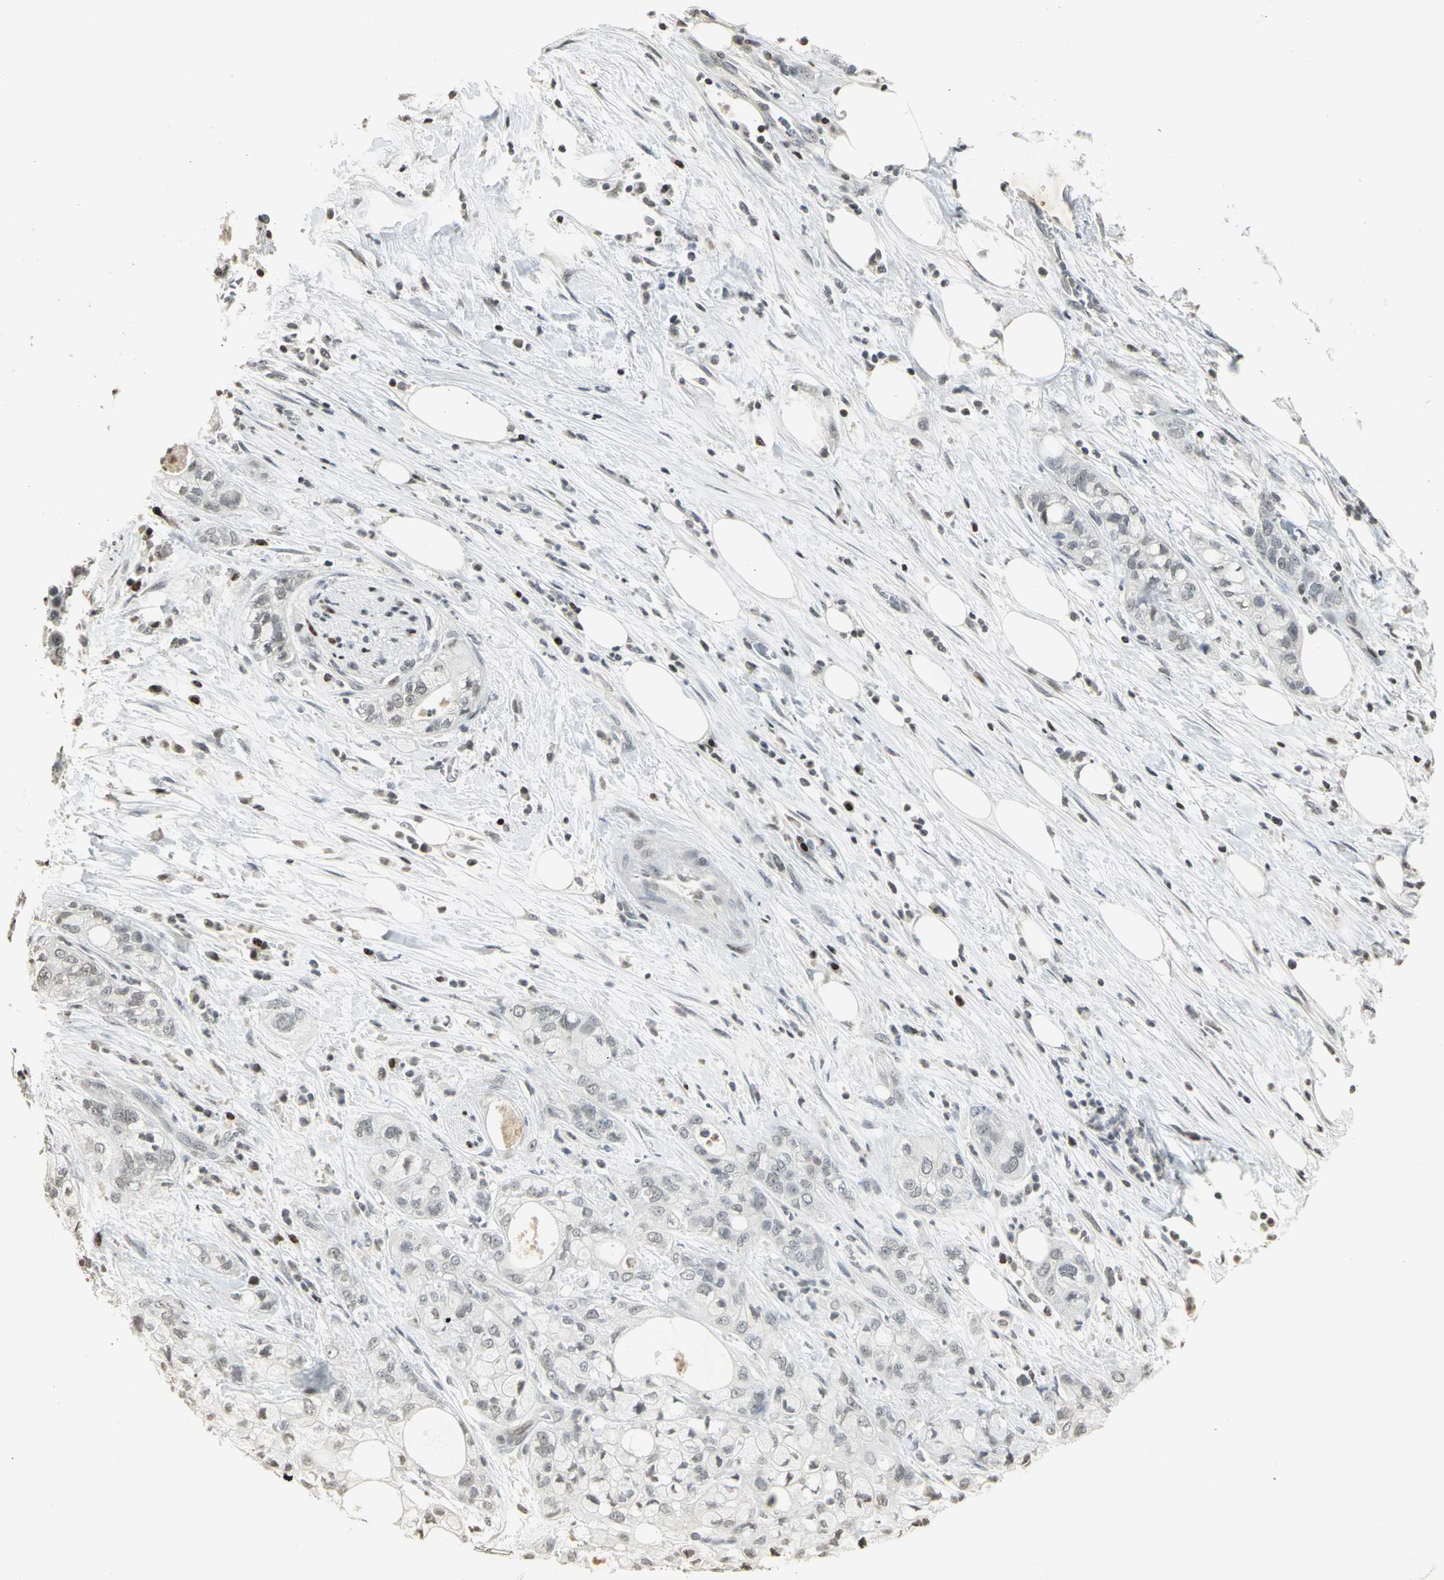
{"staining": {"intensity": "negative", "quantity": "none", "location": "none"}, "tissue": "pancreatic cancer", "cell_type": "Tumor cells", "image_type": "cancer", "snomed": [{"axis": "morphology", "description": "Adenocarcinoma, NOS"}, {"axis": "topography", "description": "Pancreas"}], "caption": "A histopathology image of human adenocarcinoma (pancreatic) is negative for staining in tumor cells. The staining was performed using DAB (3,3'-diaminobenzidine) to visualize the protein expression in brown, while the nuclei were stained in blue with hematoxylin (Magnification: 20x).", "gene": "KDM1A", "patient": {"sex": "male", "age": 70}}